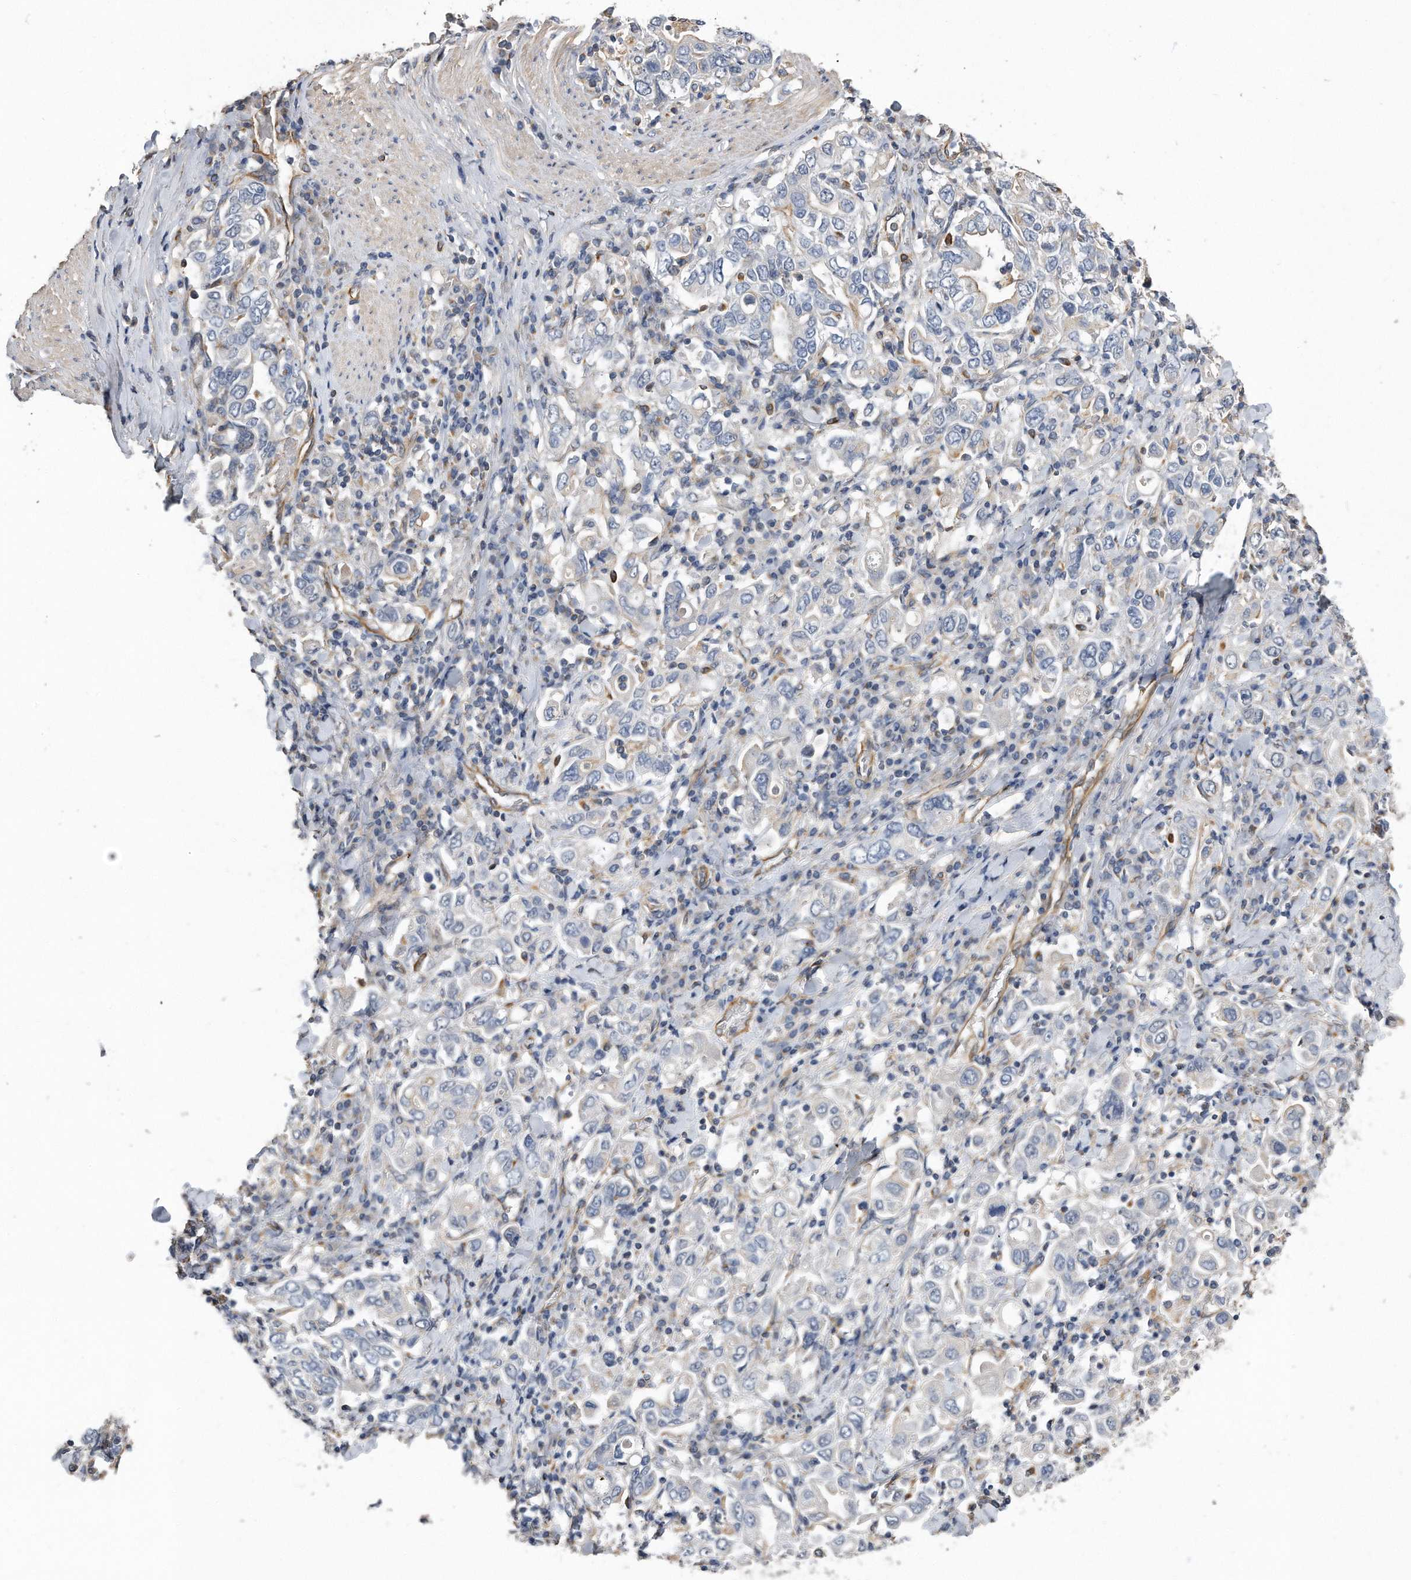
{"staining": {"intensity": "negative", "quantity": "none", "location": "none"}, "tissue": "stomach cancer", "cell_type": "Tumor cells", "image_type": "cancer", "snomed": [{"axis": "morphology", "description": "Adenocarcinoma, NOS"}, {"axis": "topography", "description": "Stomach, upper"}], "caption": "A photomicrograph of human stomach cancer is negative for staining in tumor cells. (DAB immunohistochemistry (IHC), high magnification).", "gene": "GPC1", "patient": {"sex": "male", "age": 62}}